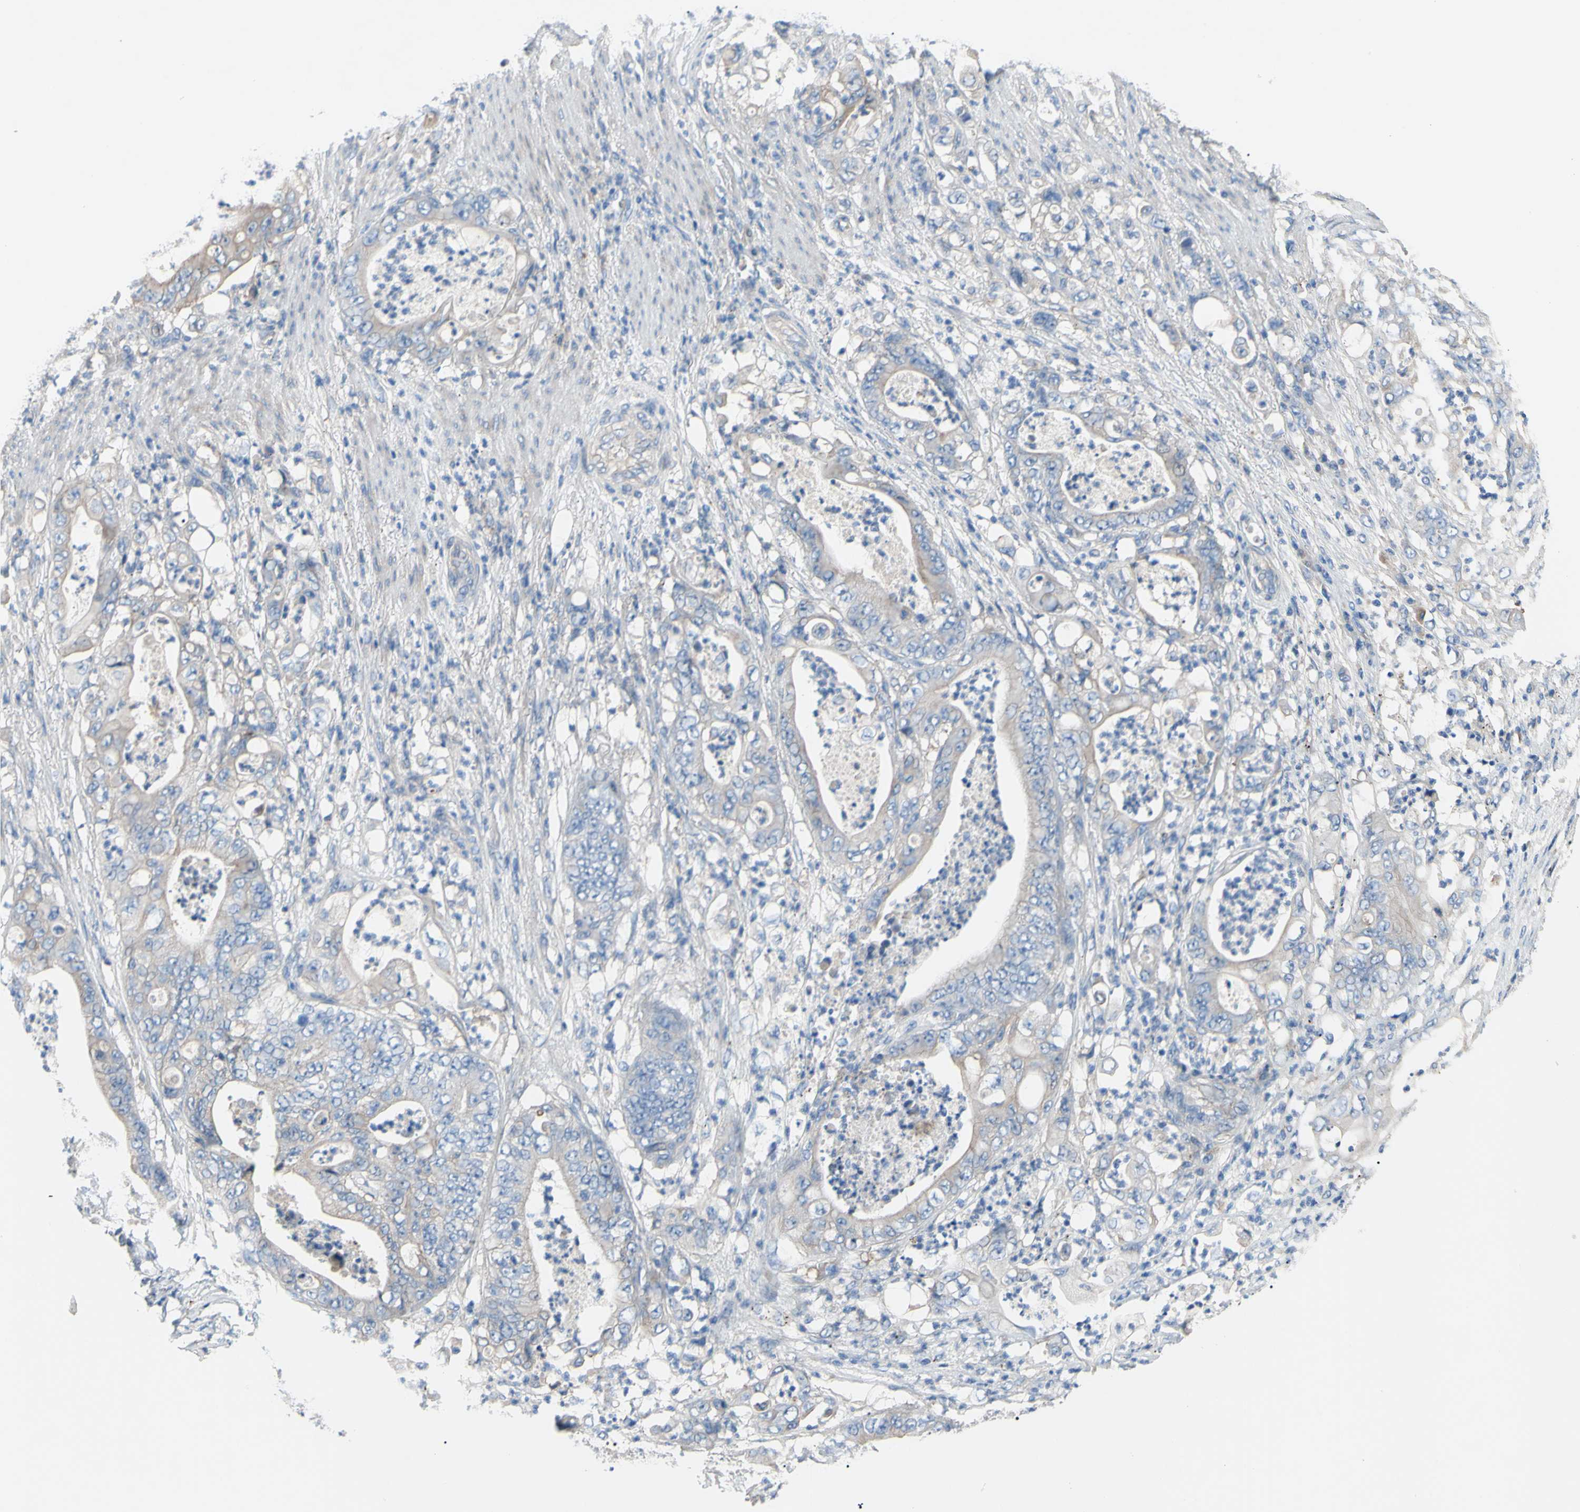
{"staining": {"intensity": "weak", "quantity": "25%-75%", "location": "cytoplasmic/membranous"}, "tissue": "stomach cancer", "cell_type": "Tumor cells", "image_type": "cancer", "snomed": [{"axis": "morphology", "description": "Adenocarcinoma, NOS"}, {"axis": "topography", "description": "Stomach"}], "caption": "Tumor cells demonstrate low levels of weak cytoplasmic/membranous expression in about 25%-75% of cells in human adenocarcinoma (stomach). (IHC, brightfield microscopy, high magnification).", "gene": "TMEM59L", "patient": {"sex": "female", "age": 73}}